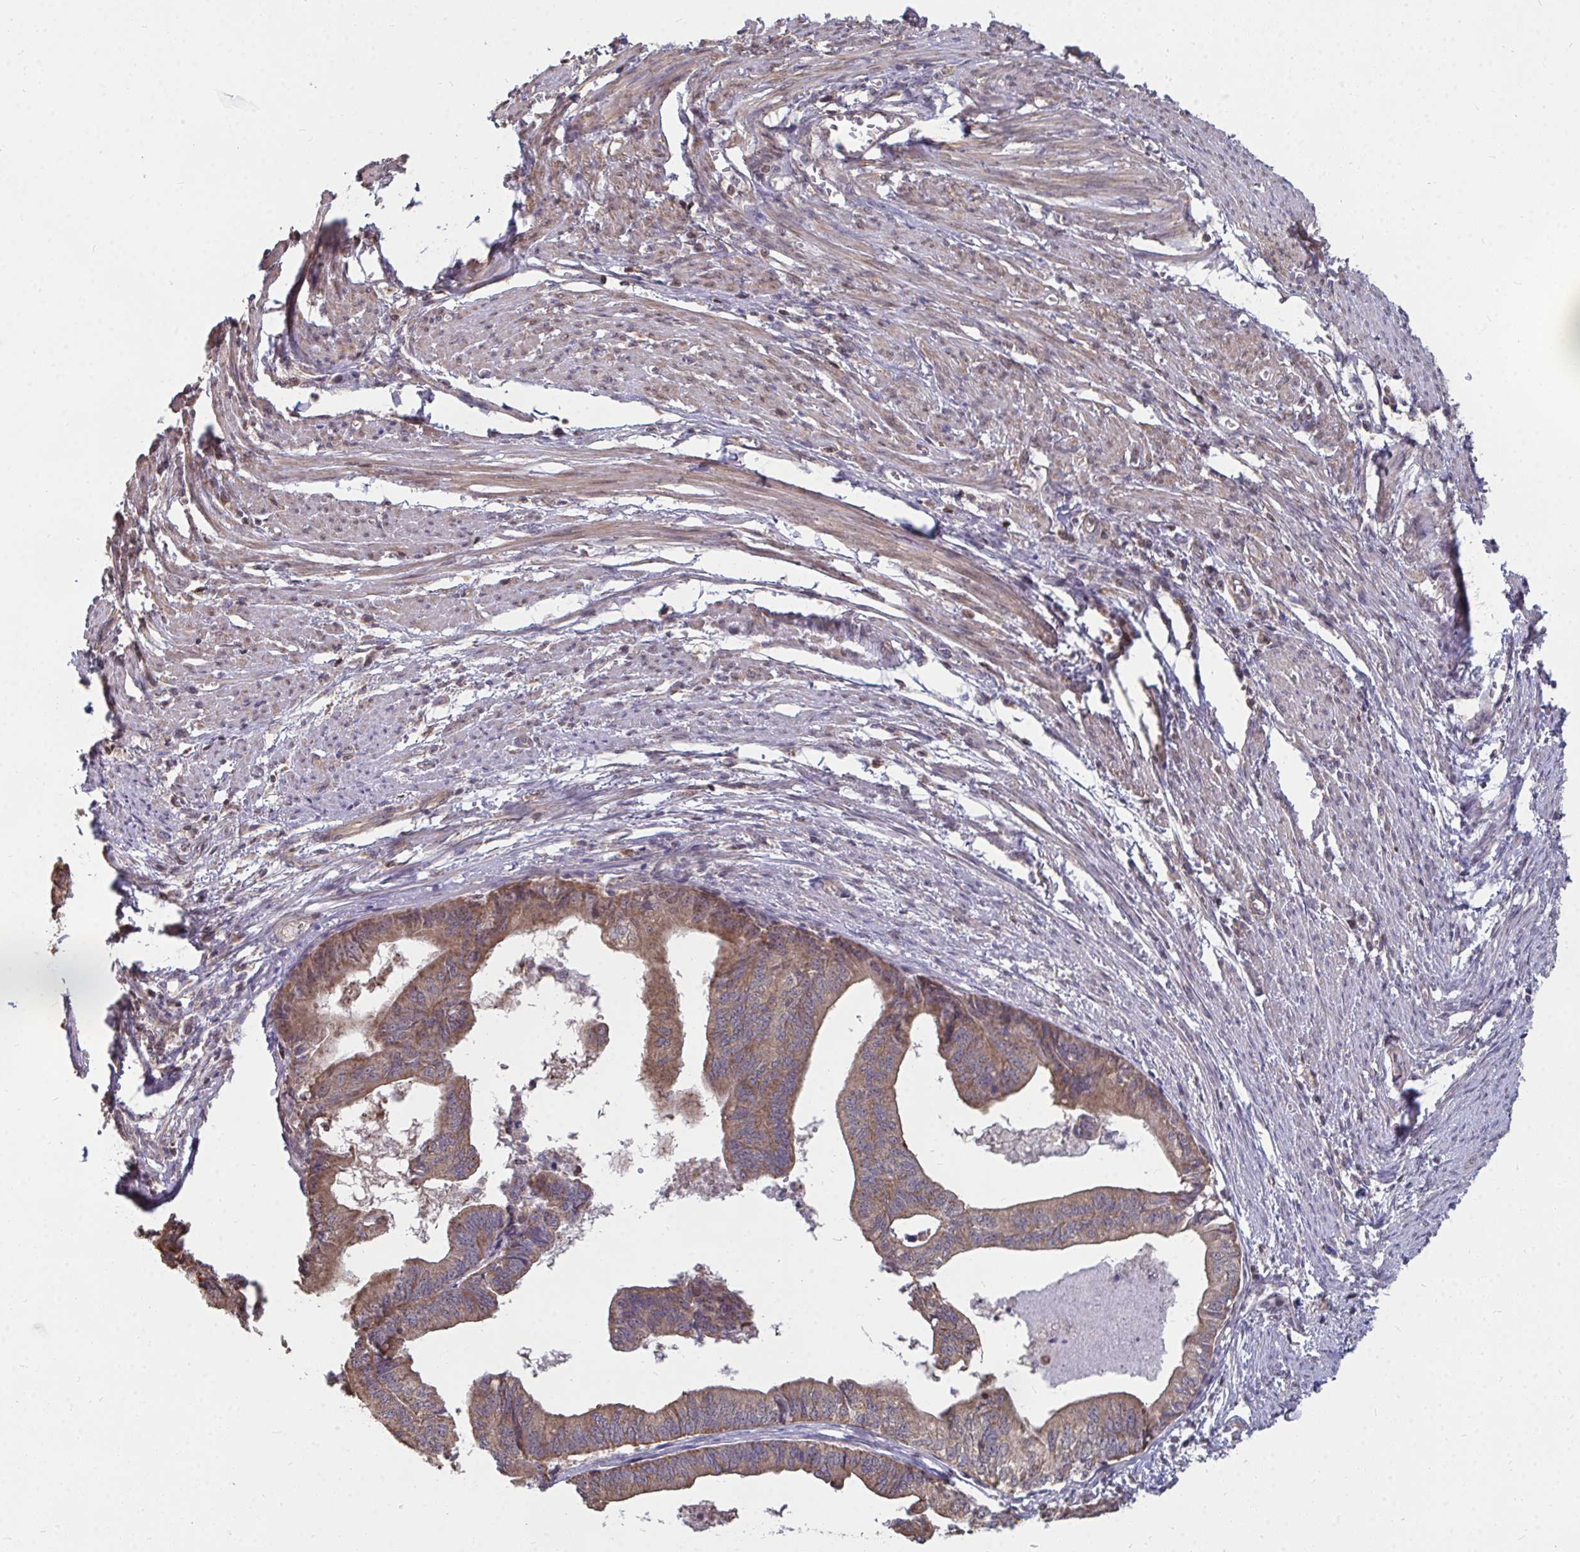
{"staining": {"intensity": "moderate", "quantity": ">75%", "location": "cytoplasmic/membranous"}, "tissue": "endometrial cancer", "cell_type": "Tumor cells", "image_type": "cancer", "snomed": [{"axis": "morphology", "description": "Adenocarcinoma, NOS"}, {"axis": "topography", "description": "Endometrium"}], "caption": "A high-resolution histopathology image shows IHC staining of endometrial cancer (adenocarcinoma), which displays moderate cytoplasmic/membranous expression in approximately >75% of tumor cells. (IHC, brightfield microscopy, high magnification).", "gene": "DNAJA2", "patient": {"sex": "female", "age": 65}}